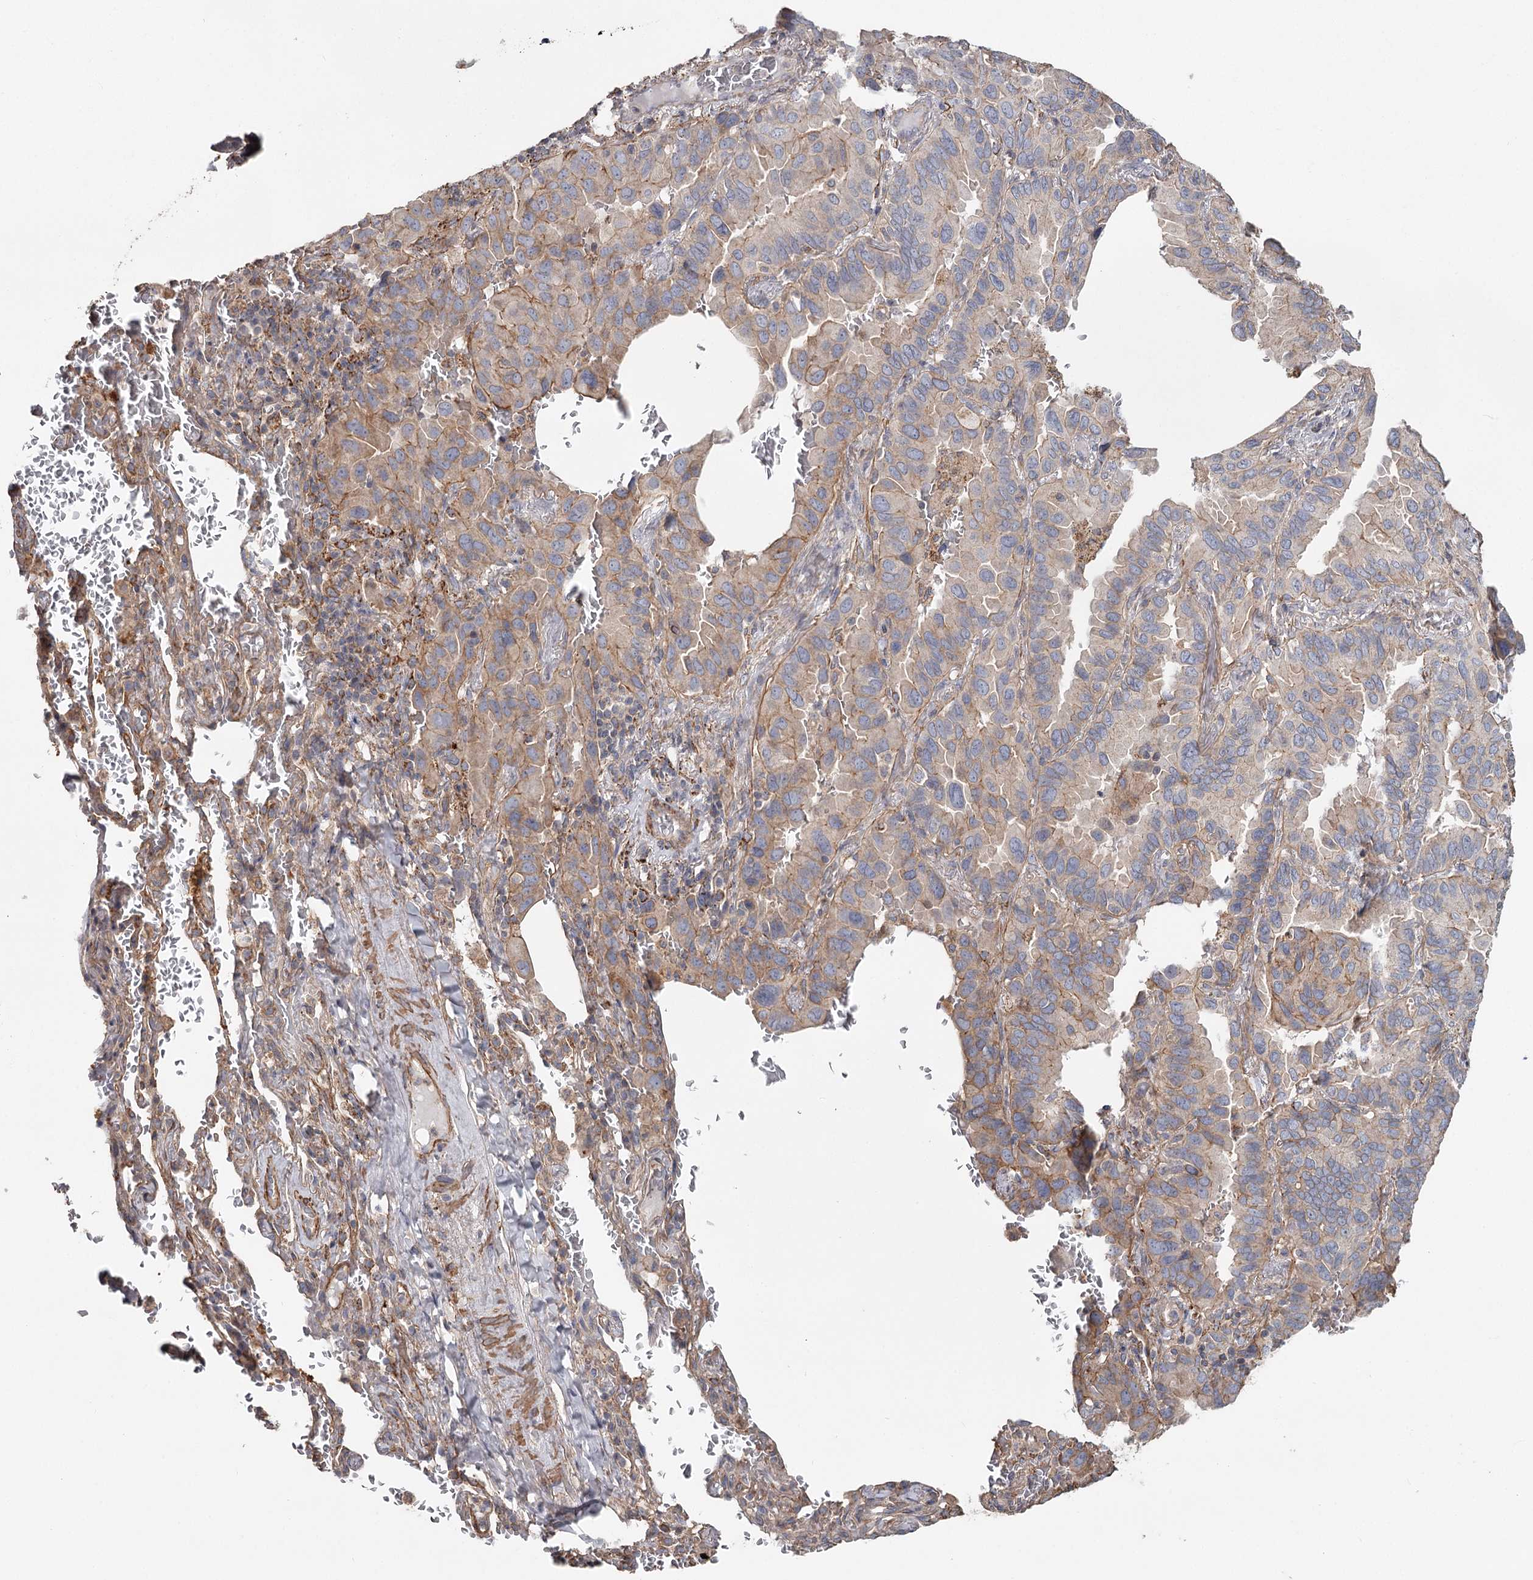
{"staining": {"intensity": "moderate", "quantity": "25%-75%", "location": "cytoplasmic/membranous"}, "tissue": "lung cancer", "cell_type": "Tumor cells", "image_type": "cancer", "snomed": [{"axis": "morphology", "description": "Adenocarcinoma, NOS"}, {"axis": "topography", "description": "Lung"}], "caption": "Protein analysis of lung cancer tissue displays moderate cytoplasmic/membranous positivity in about 25%-75% of tumor cells.", "gene": "DHRS9", "patient": {"sex": "male", "age": 64}}